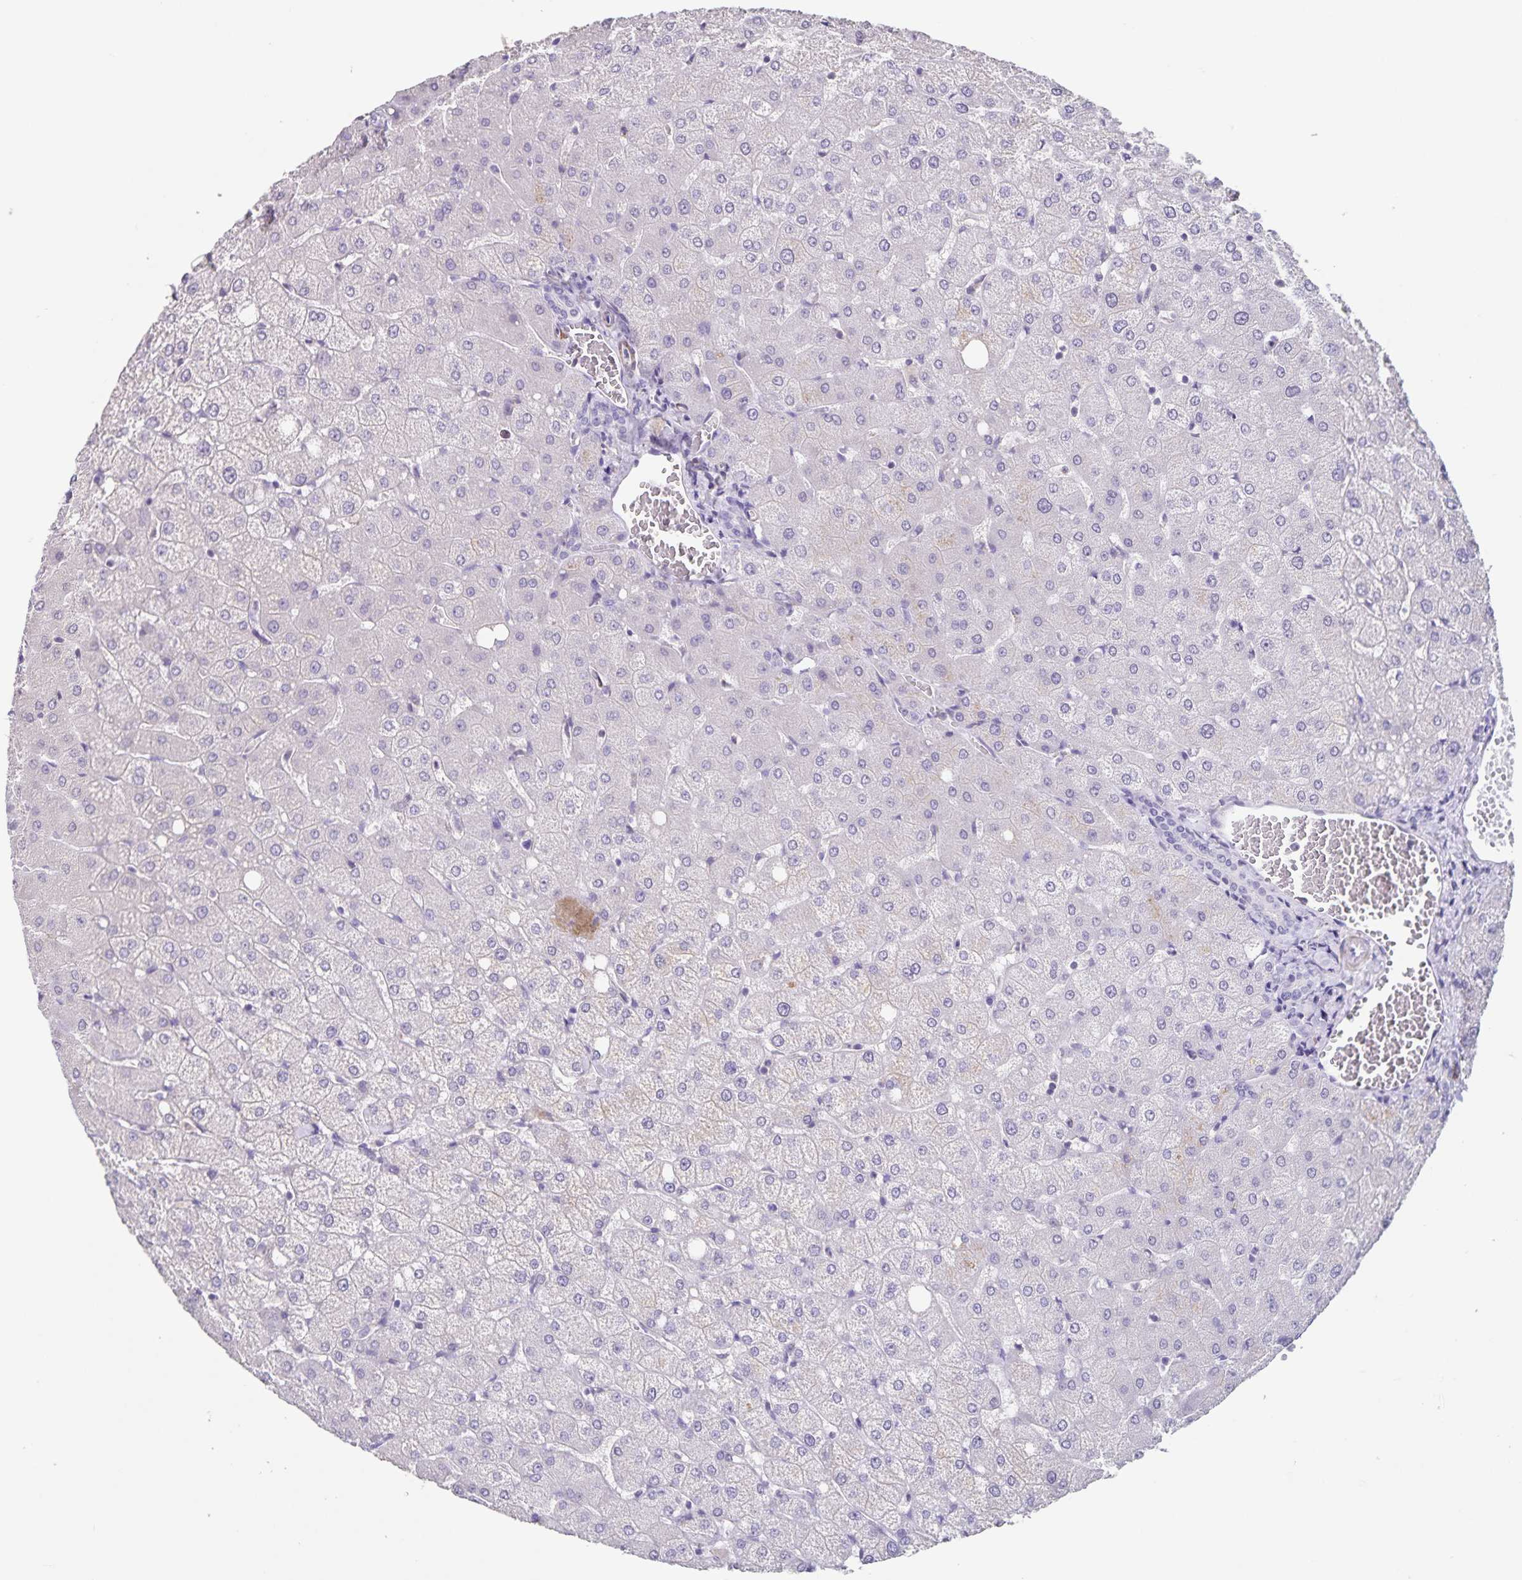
{"staining": {"intensity": "negative", "quantity": "none", "location": "none"}, "tissue": "liver", "cell_type": "Cholangiocytes", "image_type": "normal", "snomed": [{"axis": "morphology", "description": "Normal tissue, NOS"}, {"axis": "topography", "description": "Liver"}], "caption": "Immunohistochemistry of benign human liver reveals no expression in cholangiocytes.", "gene": "SYNM", "patient": {"sex": "female", "age": 54}}